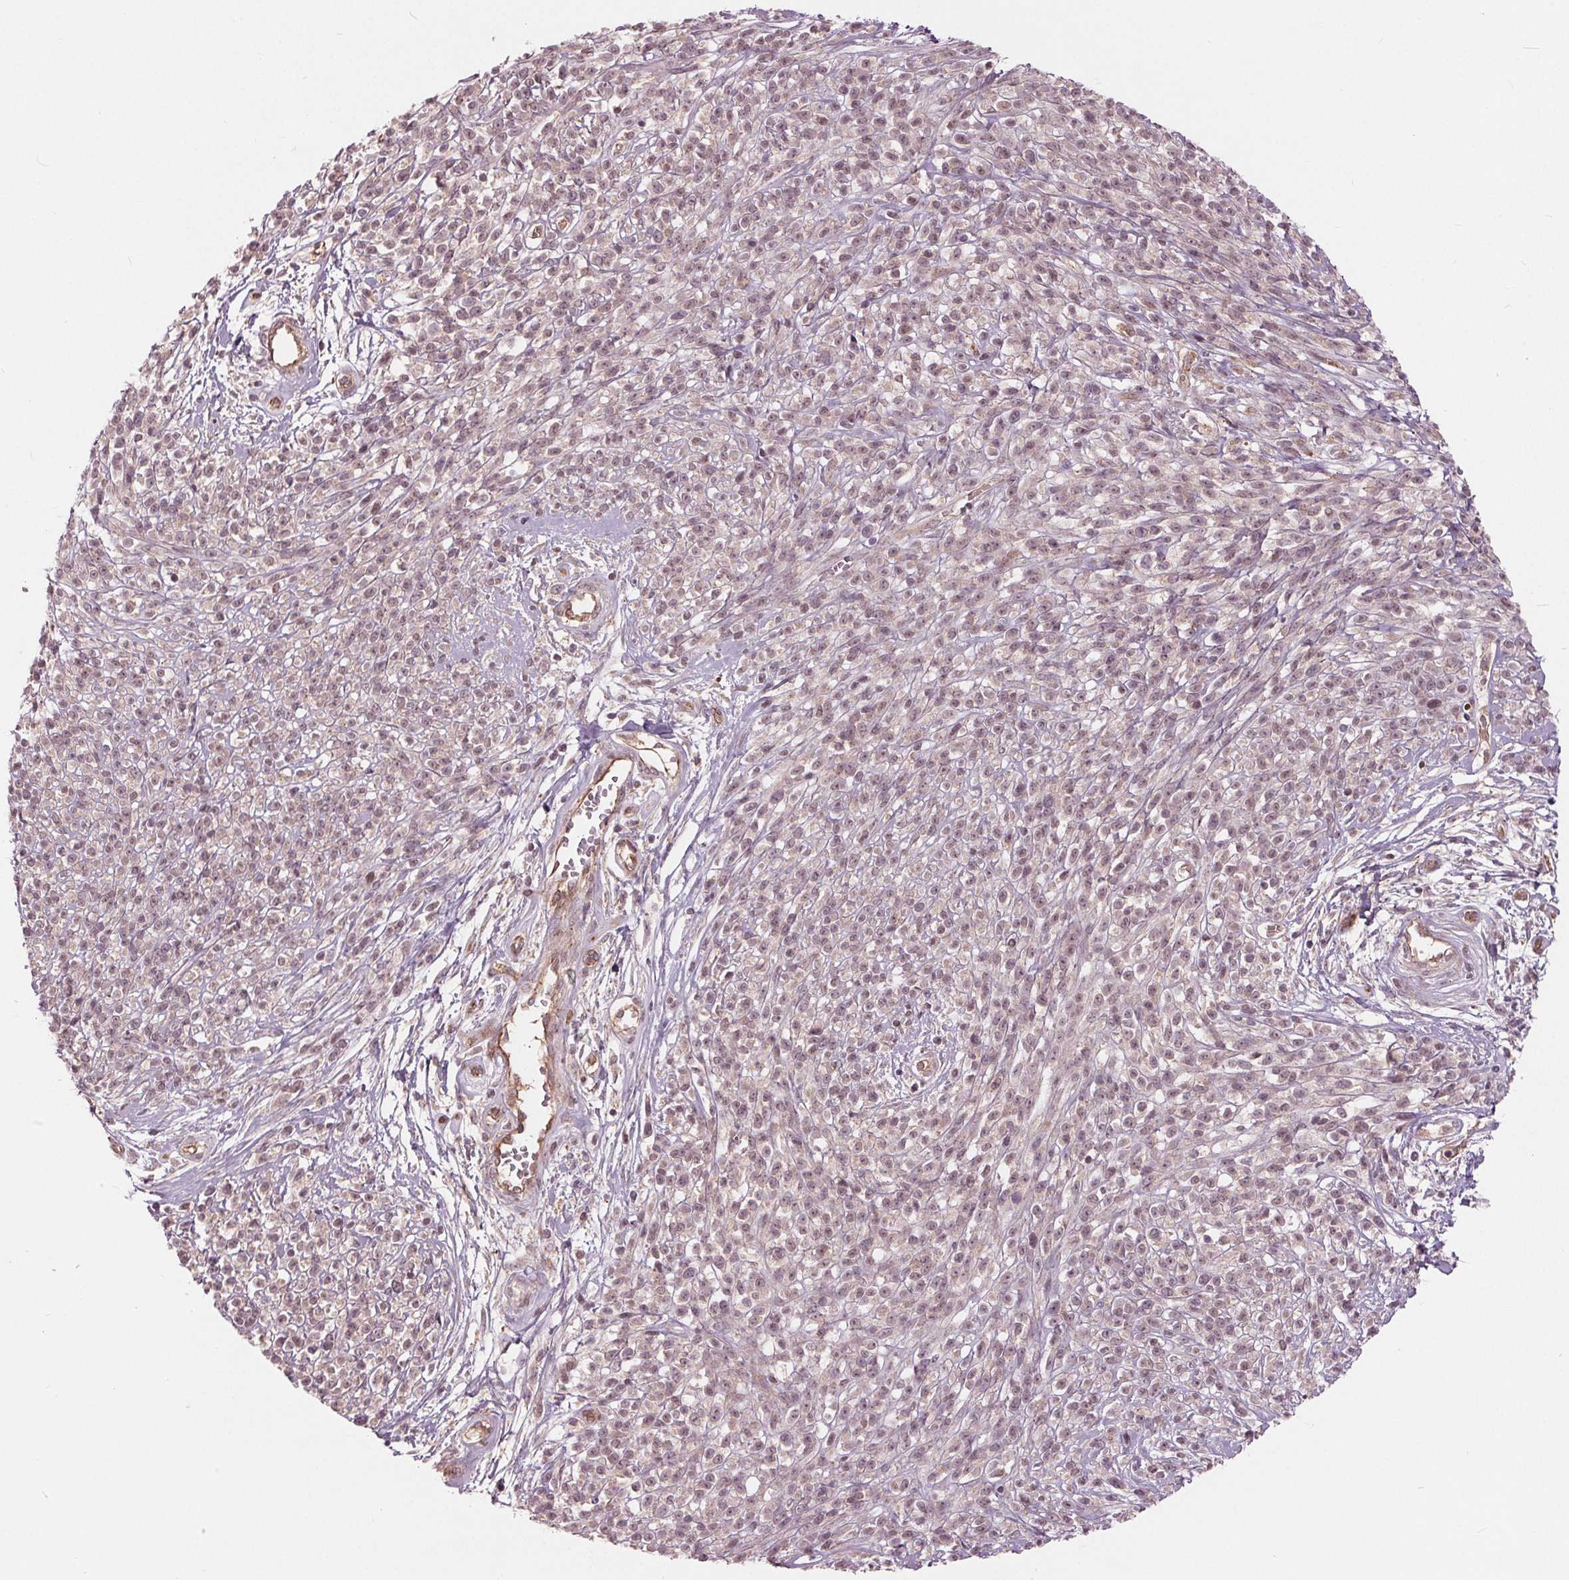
{"staining": {"intensity": "negative", "quantity": "none", "location": "none"}, "tissue": "melanoma", "cell_type": "Tumor cells", "image_type": "cancer", "snomed": [{"axis": "morphology", "description": "Malignant melanoma, NOS"}, {"axis": "topography", "description": "Skin"}, {"axis": "topography", "description": "Skin of trunk"}], "caption": "An image of malignant melanoma stained for a protein shows no brown staining in tumor cells.", "gene": "TXNIP", "patient": {"sex": "male", "age": 74}}